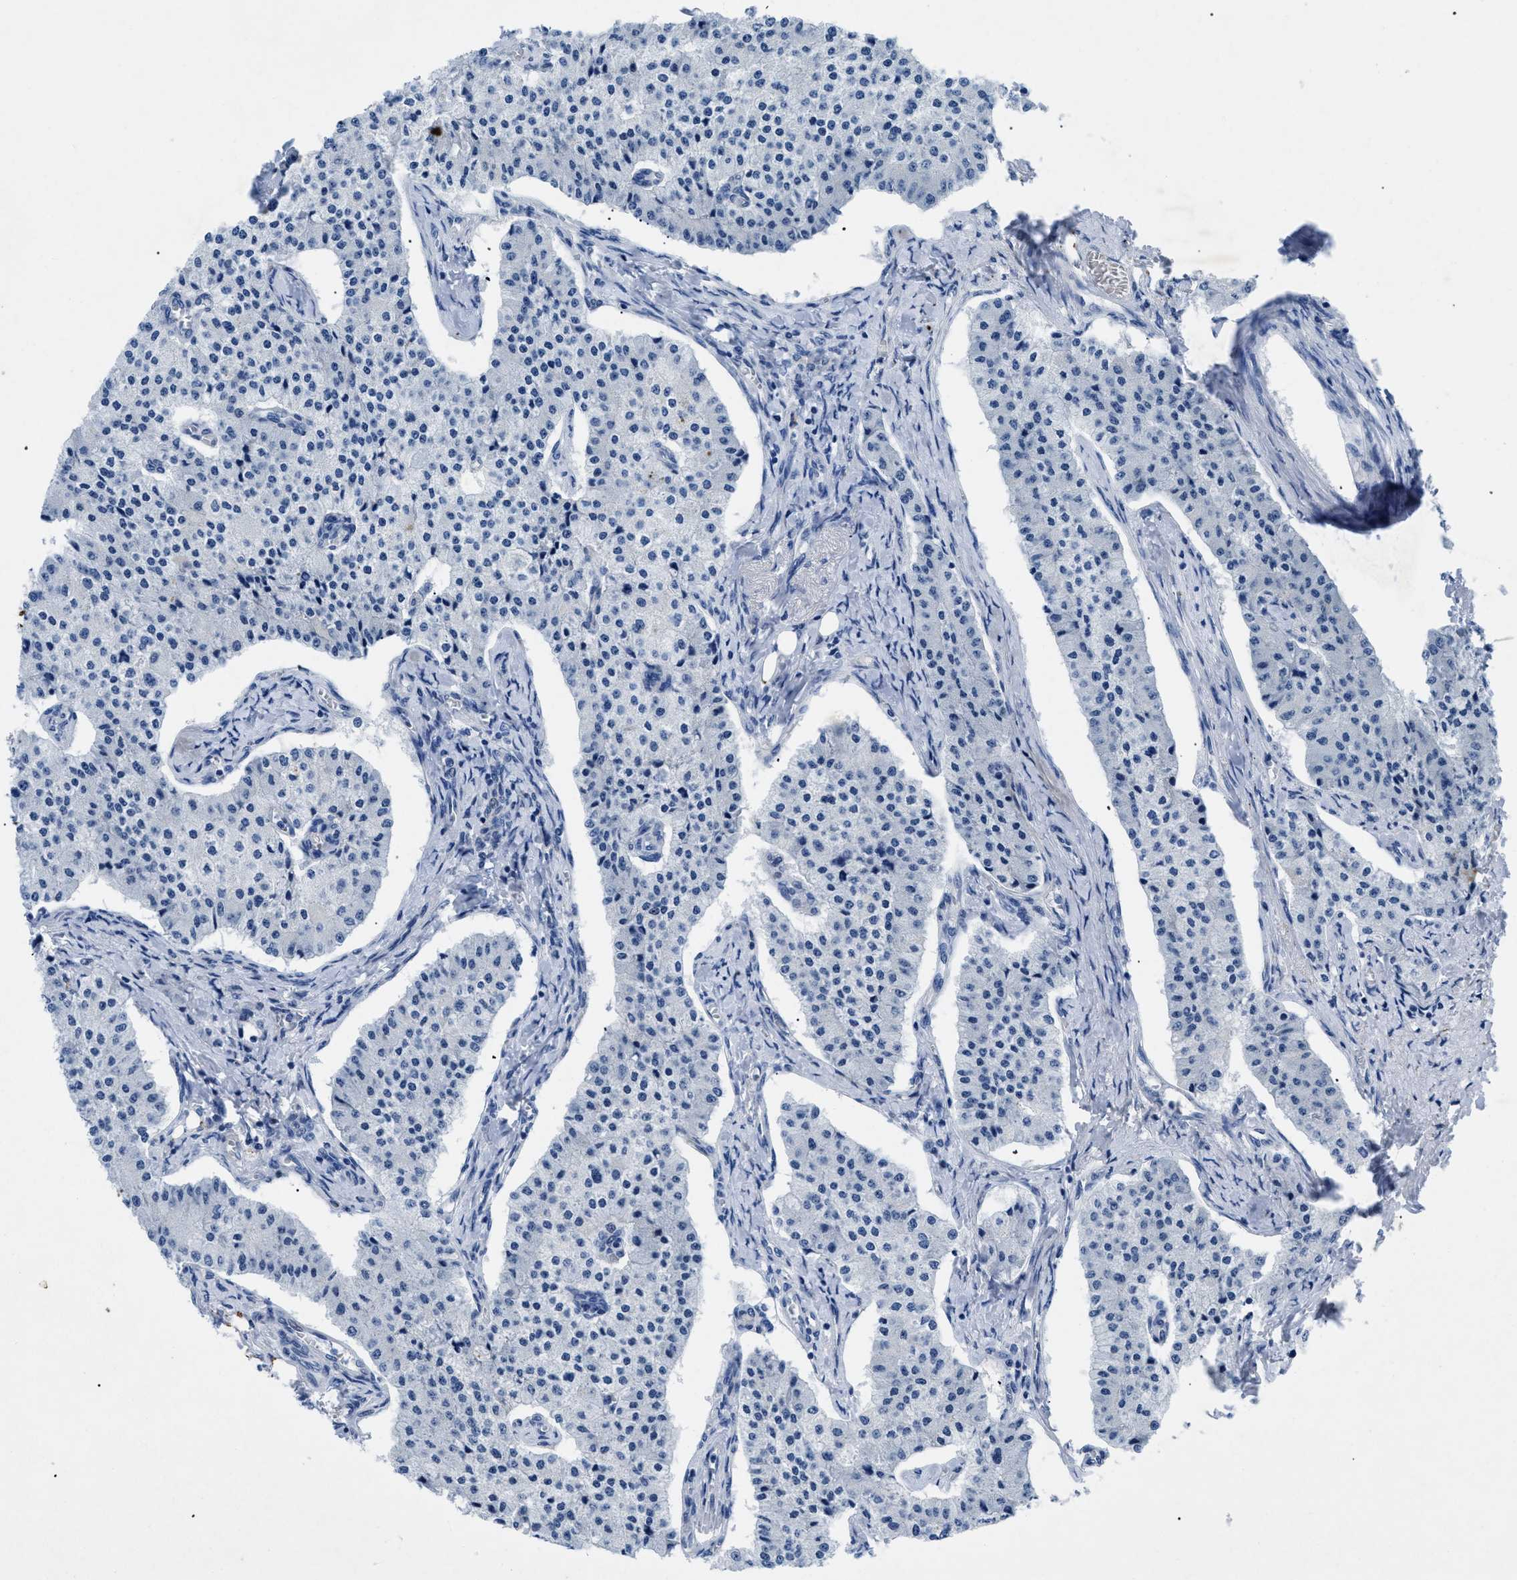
{"staining": {"intensity": "negative", "quantity": "none", "location": "none"}, "tissue": "carcinoid", "cell_type": "Tumor cells", "image_type": "cancer", "snomed": [{"axis": "morphology", "description": "Carcinoid, malignant, NOS"}, {"axis": "topography", "description": "Colon"}], "caption": "Immunohistochemistry of human malignant carcinoid displays no staining in tumor cells.", "gene": "TMEM68", "patient": {"sex": "female", "age": 52}}